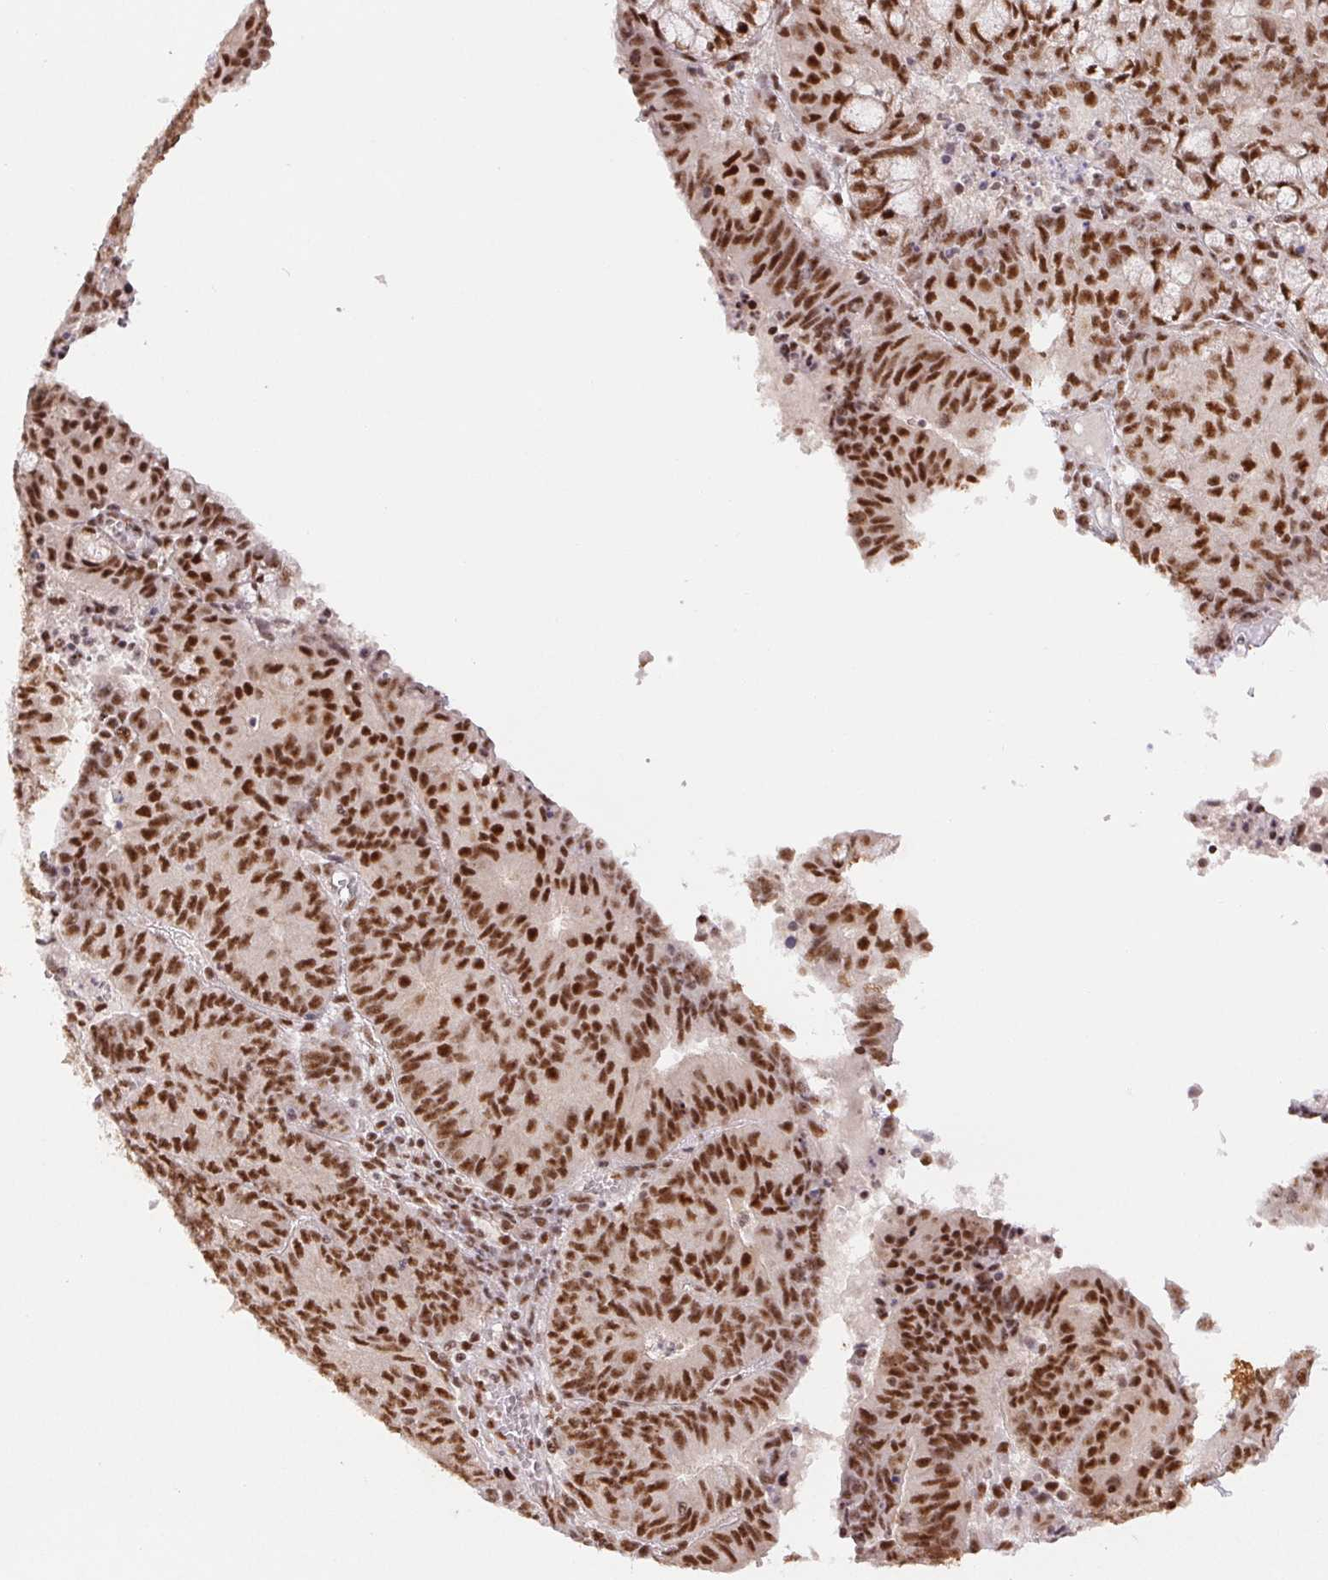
{"staining": {"intensity": "strong", "quantity": ">75%", "location": "nuclear"}, "tissue": "endometrial cancer", "cell_type": "Tumor cells", "image_type": "cancer", "snomed": [{"axis": "morphology", "description": "Adenocarcinoma, NOS"}, {"axis": "topography", "description": "Endometrium"}], "caption": "IHC of endometrial cancer (adenocarcinoma) shows high levels of strong nuclear positivity in about >75% of tumor cells.", "gene": "IK", "patient": {"sex": "female", "age": 82}}